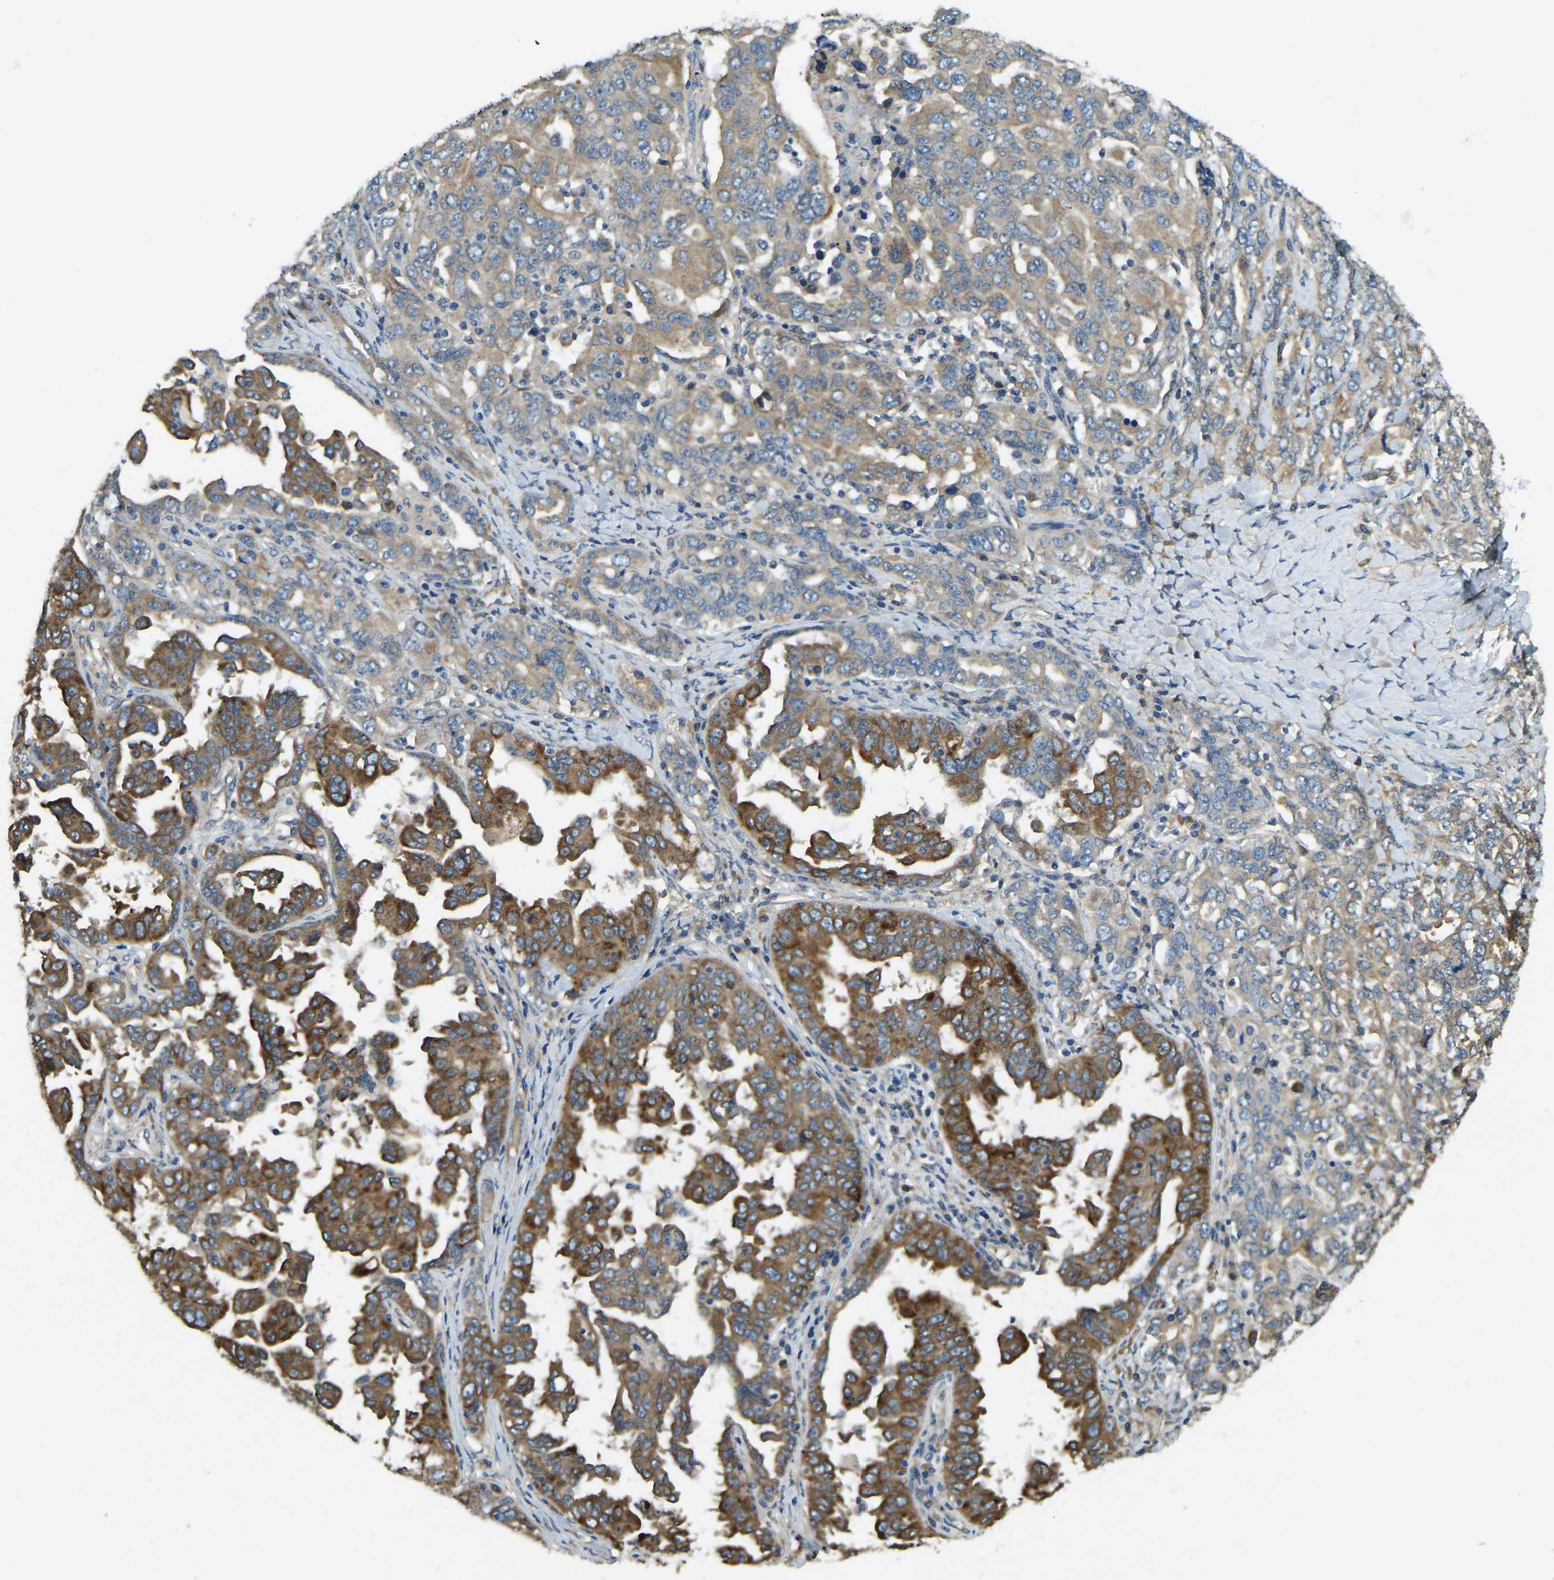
{"staining": {"intensity": "moderate", "quantity": ">75%", "location": "cytoplasmic/membranous"}, "tissue": "ovarian cancer", "cell_type": "Tumor cells", "image_type": "cancer", "snomed": [{"axis": "morphology", "description": "Carcinoma, endometroid"}, {"axis": "topography", "description": "Ovary"}], "caption": "Endometroid carcinoma (ovarian) tissue displays moderate cytoplasmic/membranous positivity in approximately >75% of tumor cells, visualized by immunohistochemistry.", "gene": "ERGIC1", "patient": {"sex": "female", "age": 62}}